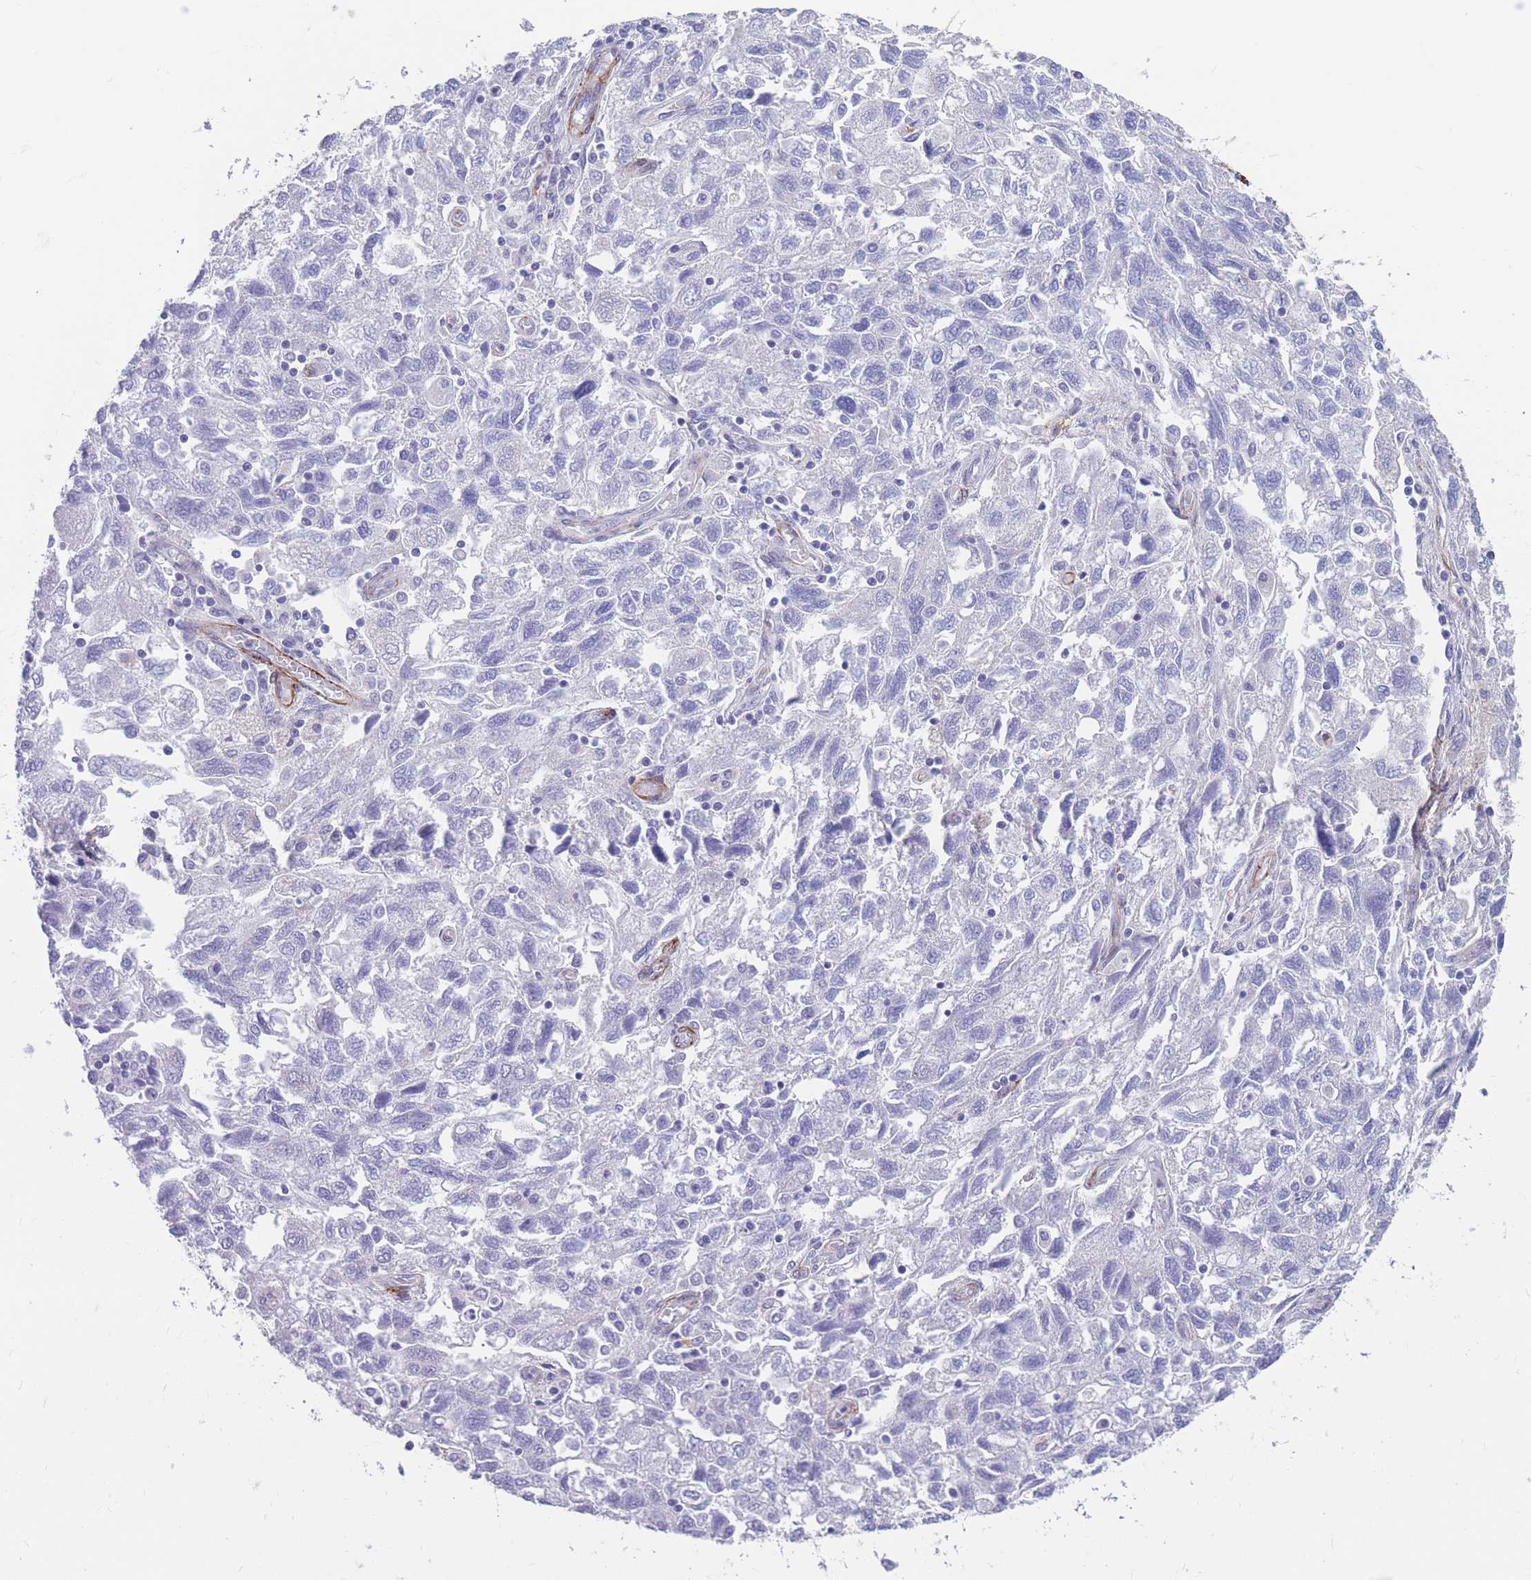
{"staining": {"intensity": "negative", "quantity": "none", "location": "none"}, "tissue": "ovarian cancer", "cell_type": "Tumor cells", "image_type": "cancer", "snomed": [{"axis": "morphology", "description": "Carcinoma, NOS"}, {"axis": "morphology", "description": "Cystadenocarcinoma, serous, NOS"}, {"axis": "topography", "description": "Ovary"}], "caption": "Tumor cells are negative for protein expression in human ovarian cancer. (Immunohistochemistry (ihc), brightfield microscopy, high magnification).", "gene": "DPYD", "patient": {"sex": "female", "age": 69}}